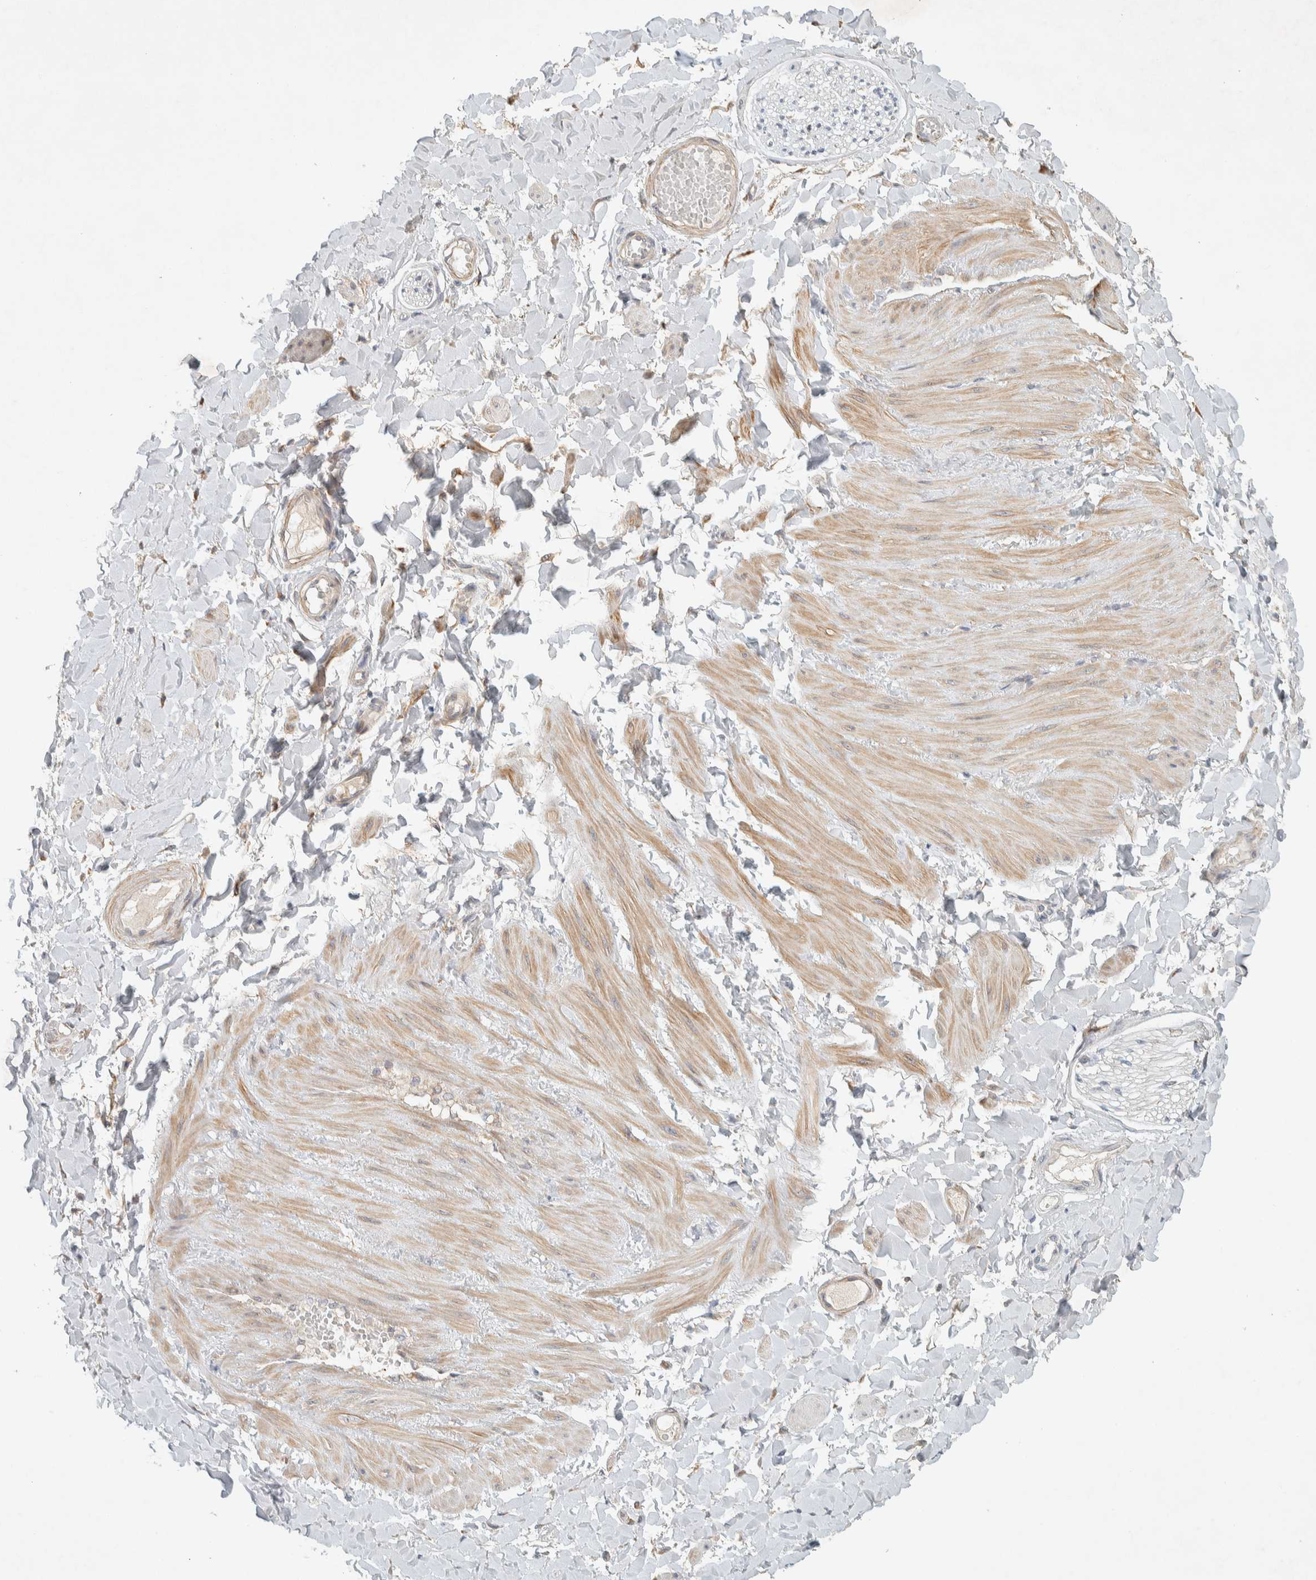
{"staining": {"intensity": "weak", "quantity": "25%-75%", "location": "cytoplasmic/membranous"}, "tissue": "adipose tissue", "cell_type": "Adipocytes", "image_type": "normal", "snomed": [{"axis": "morphology", "description": "Normal tissue, NOS"}, {"axis": "topography", "description": "Adipose tissue"}, {"axis": "topography", "description": "Vascular tissue"}, {"axis": "topography", "description": "Peripheral nerve tissue"}], "caption": "DAB (3,3'-diaminobenzidine) immunohistochemical staining of benign adipose tissue shows weak cytoplasmic/membranous protein expression in about 25%-75% of adipocytes. The staining is performed using DAB (3,3'-diaminobenzidine) brown chromogen to label protein expression. The nuclei are counter-stained blue using hematoxylin.", "gene": "KLHL40", "patient": {"sex": "male", "age": 25}}